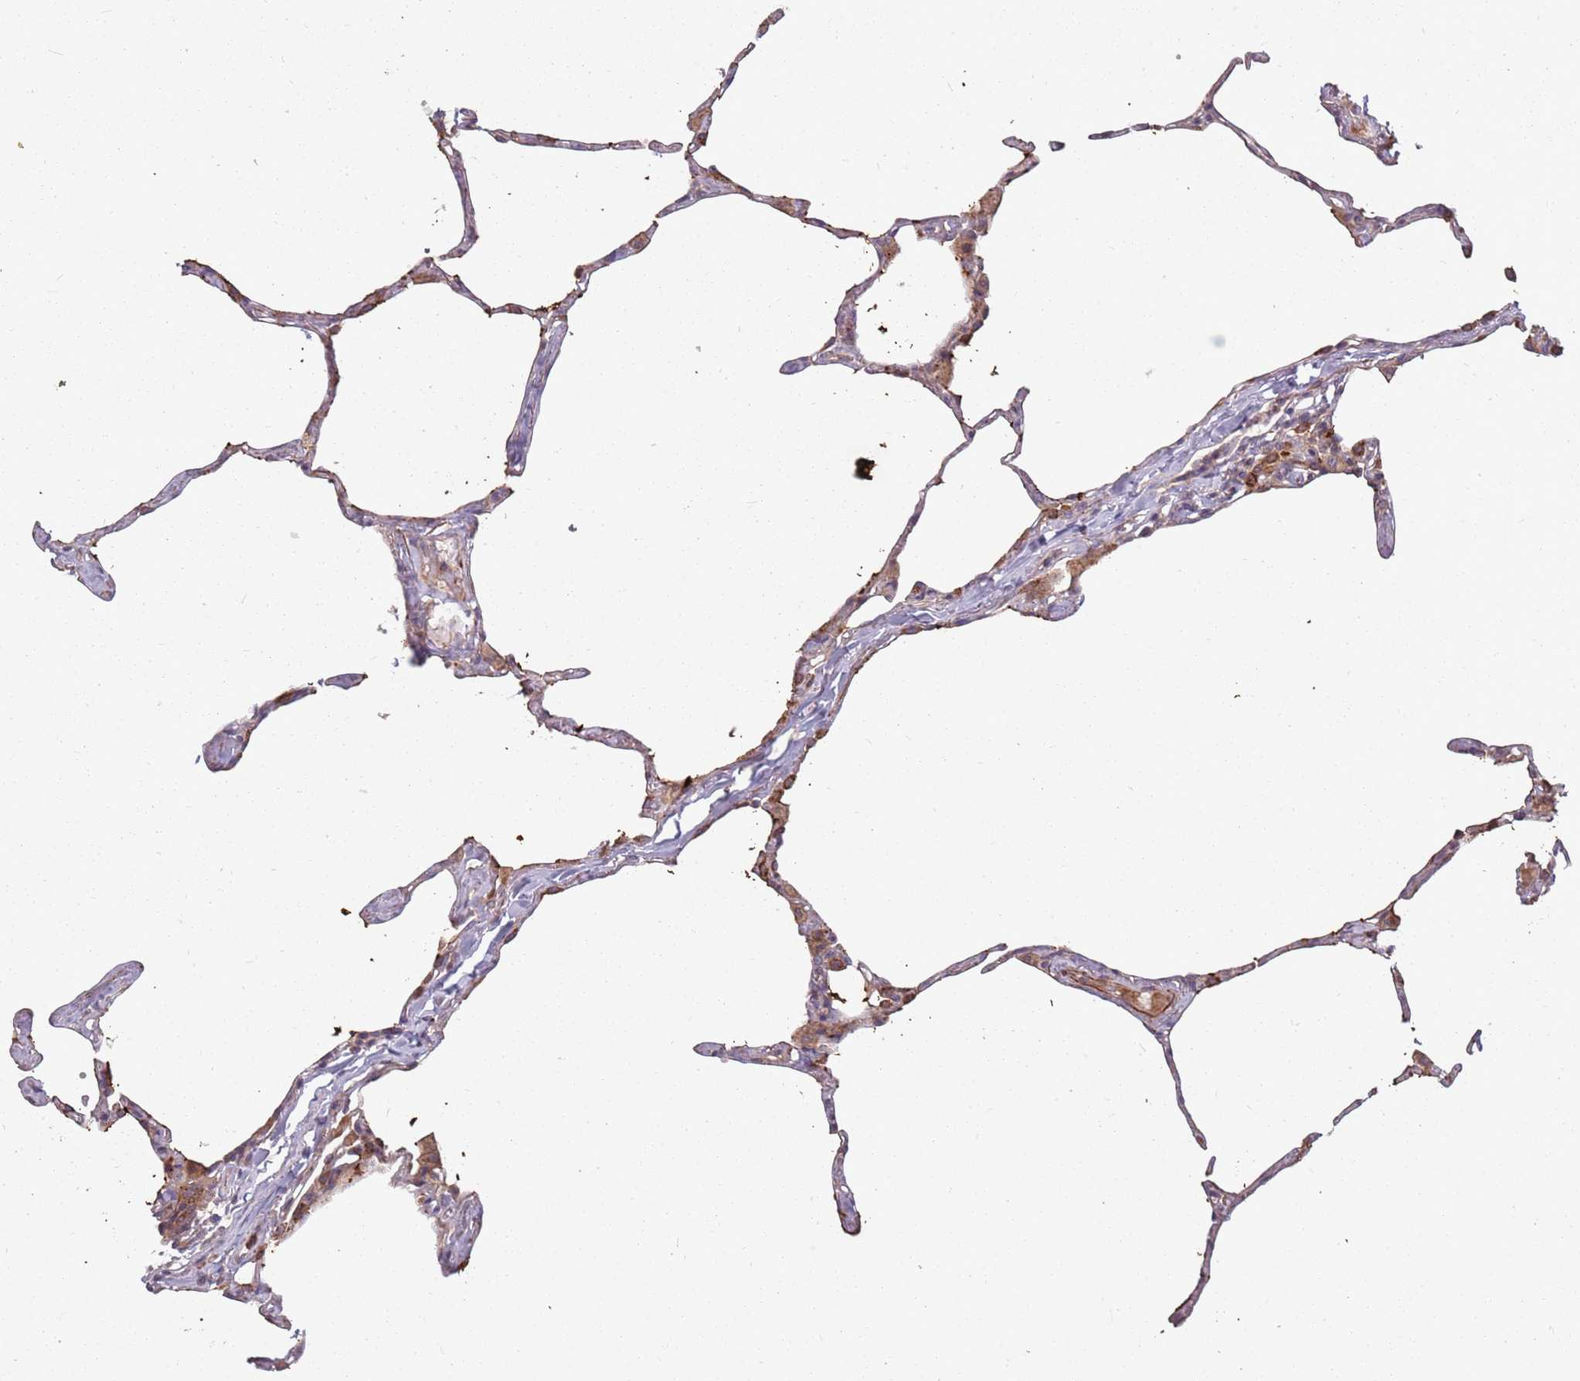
{"staining": {"intensity": "weak", "quantity": ">75%", "location": "cytoplasmic/membranous"}, "tissue": "lung", "cell_type": "Alveolar cells", "image_type": "normal", "snomed": [{"axis": "morphology", "description": "Normal tissue, NOS"}, {"axis": "topography", "description": "Lung"}], "caption": "Immunohistochemical staining of normal lung demonstrates weak cytoplasmic/membranous protein expression in about >75% of alveolar cells. The staining was performed using DAB, with brown indicating positive protein expression. Nuclei are stained blue with hematoxylin.", "gene": "PLD6", "patient": {"sex": "male", "age": 65}}